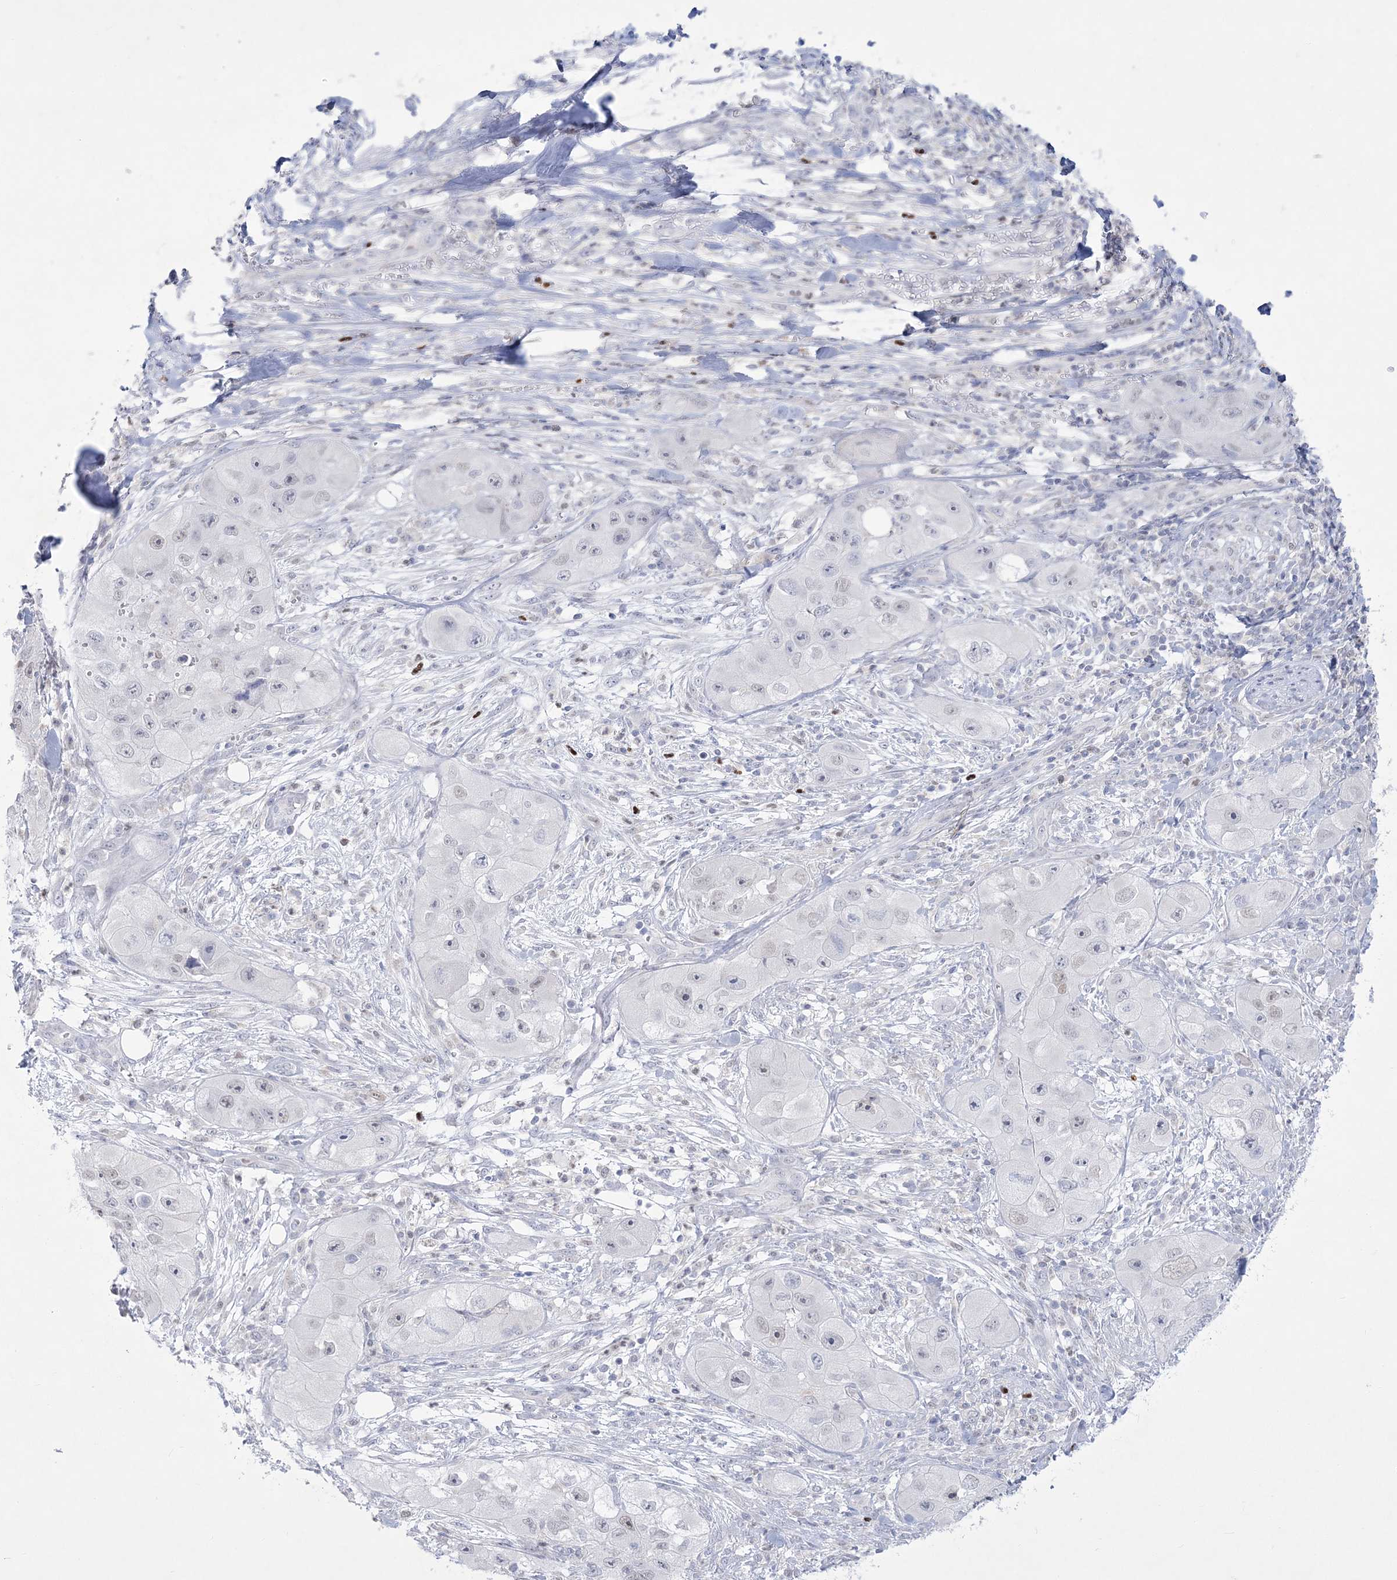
{"staining": {"intensity": "negative", "quantity": "none", "location": "none"}, "tissue": "skin cancer", "cell_type": "Tumor cells", "image_type": "cancer", "snomed": [{"axis": "morphology", "description": "Squamous cell carcinoma, NOS"}, {"axis": "topography", "description": "Skin"}, {"axis": "topography", "description": "Subcutis"}], "caption": "IHC micrograph of neoplastic tissue: squamous cell carcinoma (skin) stained with DAB exhibits no significant protein expression in tumor cells.", "gene": "WDR27", "patient": {"sex": "male", "age": 73}}